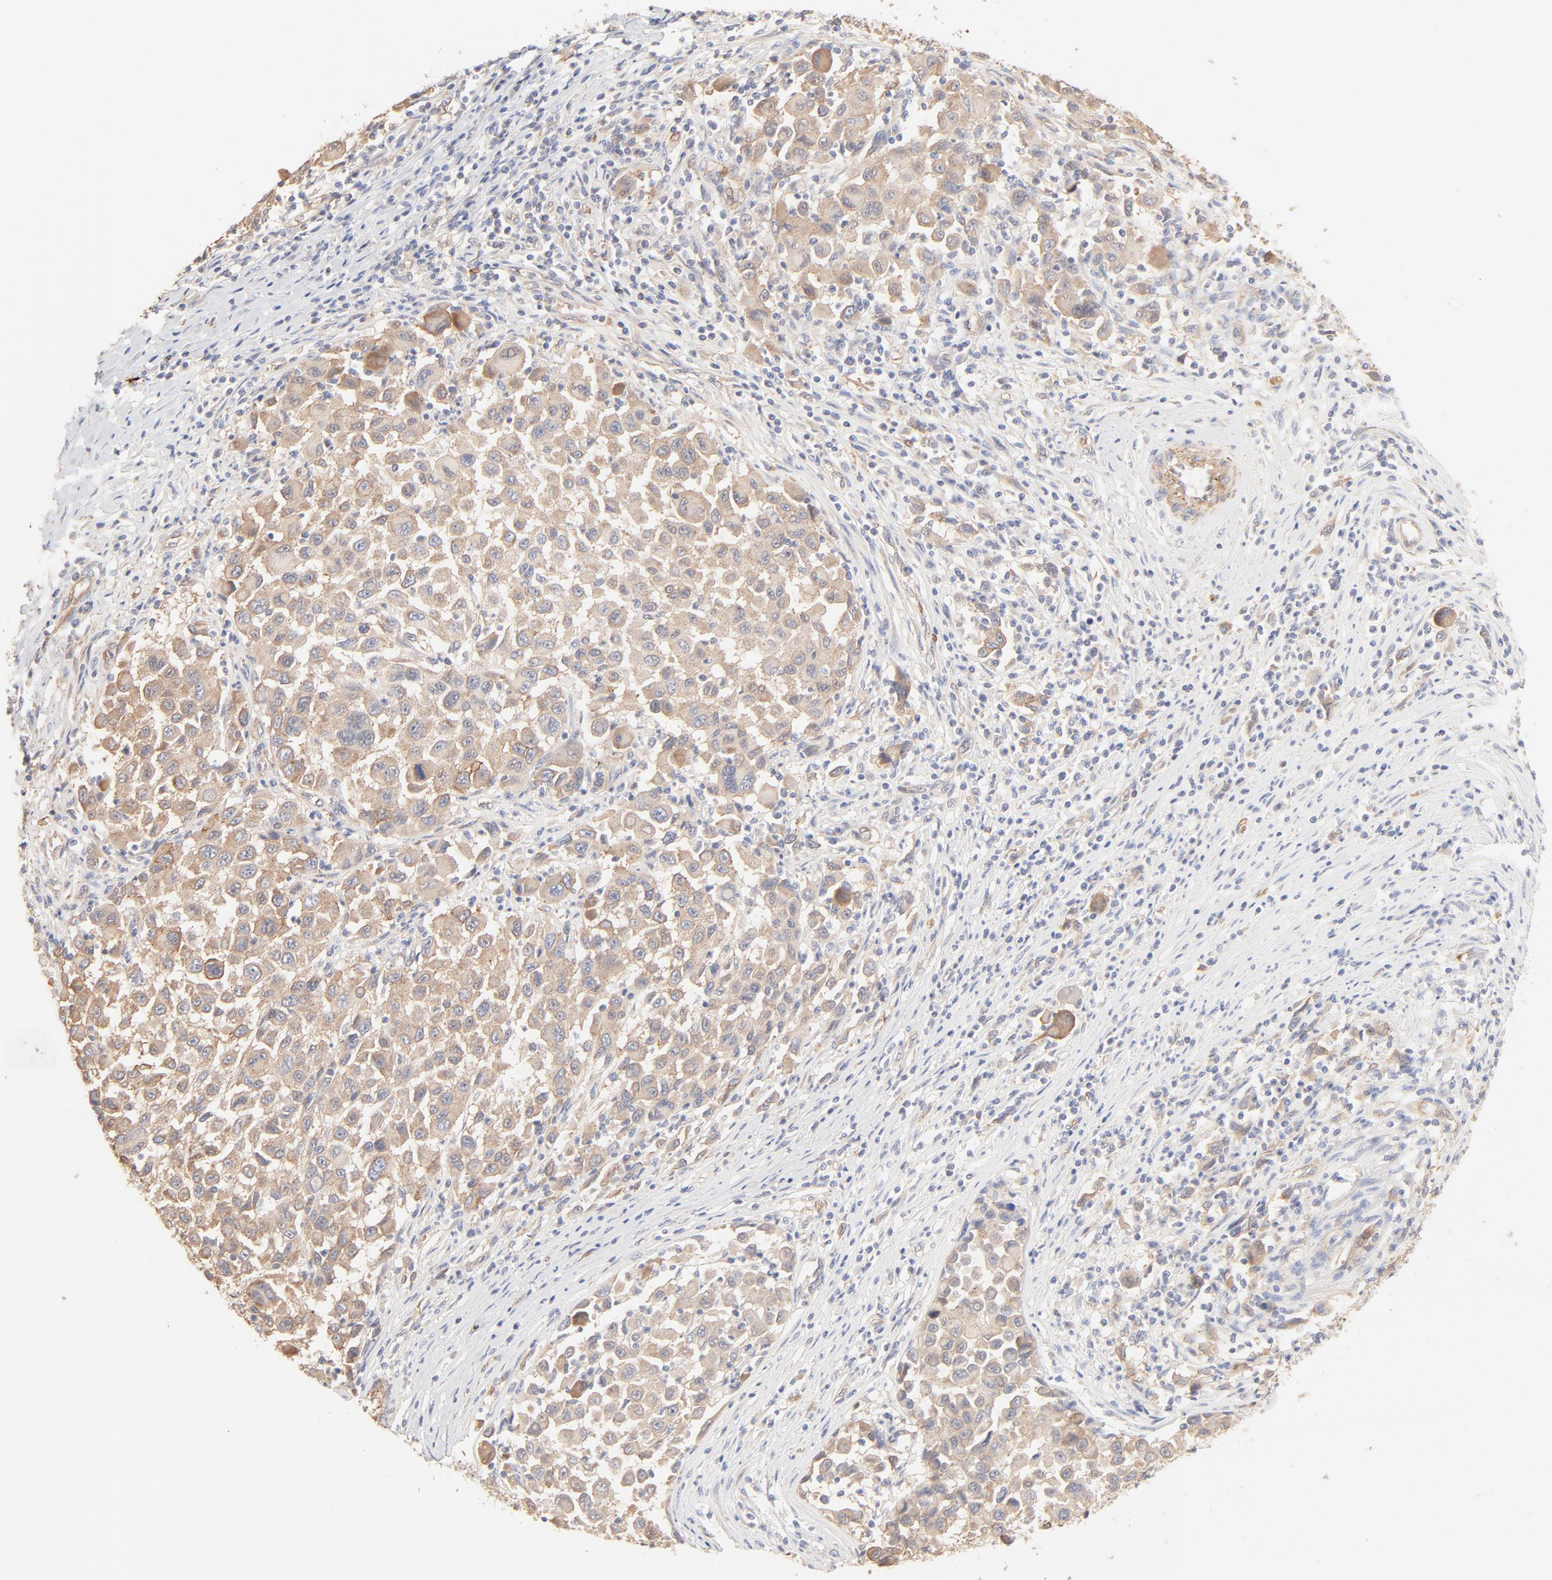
{"staining": {"intensity": "weak", "quantity": ">75%", "location": "cytoplasmic/membranous"}, "tissue": "melanoma", "cell_type": "Tumor cells", "image_type": "cancer", "snomed": [{"axis": "morphology", "description": "Malignant melanoma, Metastatic site"}, {"axis": "topography", "description": "Lymph node"}], "caption": "Protein expression analysis of human malignant melanoma (metastatic site) reveals weak cytoplasmic/membranous positivity in approximately >75% of tumor cells.", "gene": "SPTB", "patient": {"sex": "male", "age": 61}}